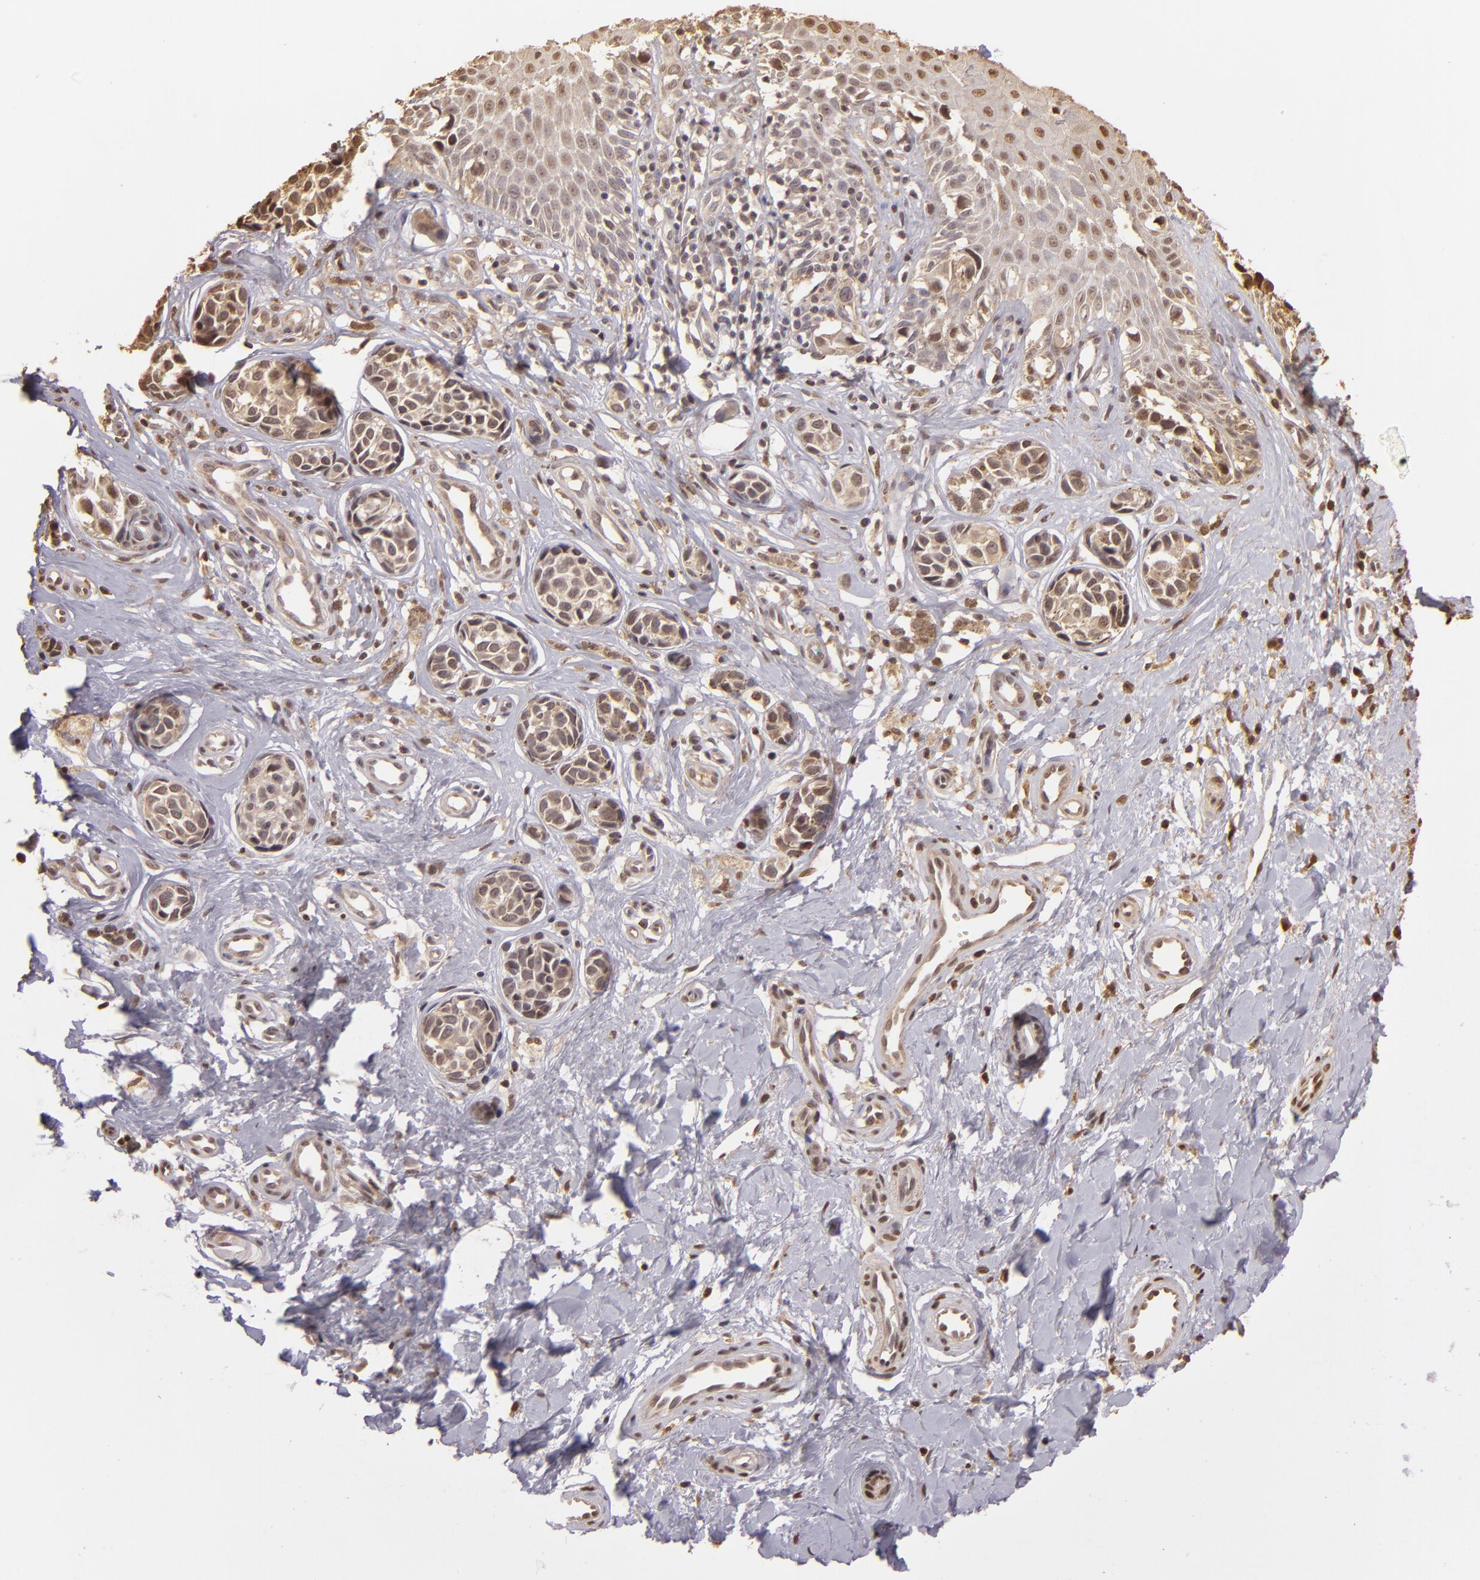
{"staining": {"intensity": "weak", "quantity": ">75%", "location": "cytoplasmic/membranous"}, "tissue": "melanoma", "cell_type": "Tumor cells", "image_type": "cancer", "snomed": [{"axis": "morphology", "description": "Malignant melanoma, NOS"}, {"axis": "topography", "description": "Skin"}], "caption": "Protein expression analysis of malignant melanoma reveals weak cytoplasmic/membranous staining in about >75% of tumor cells.", "gene": "ARPC2", "patient": {"sex": "male", "age": 79}}